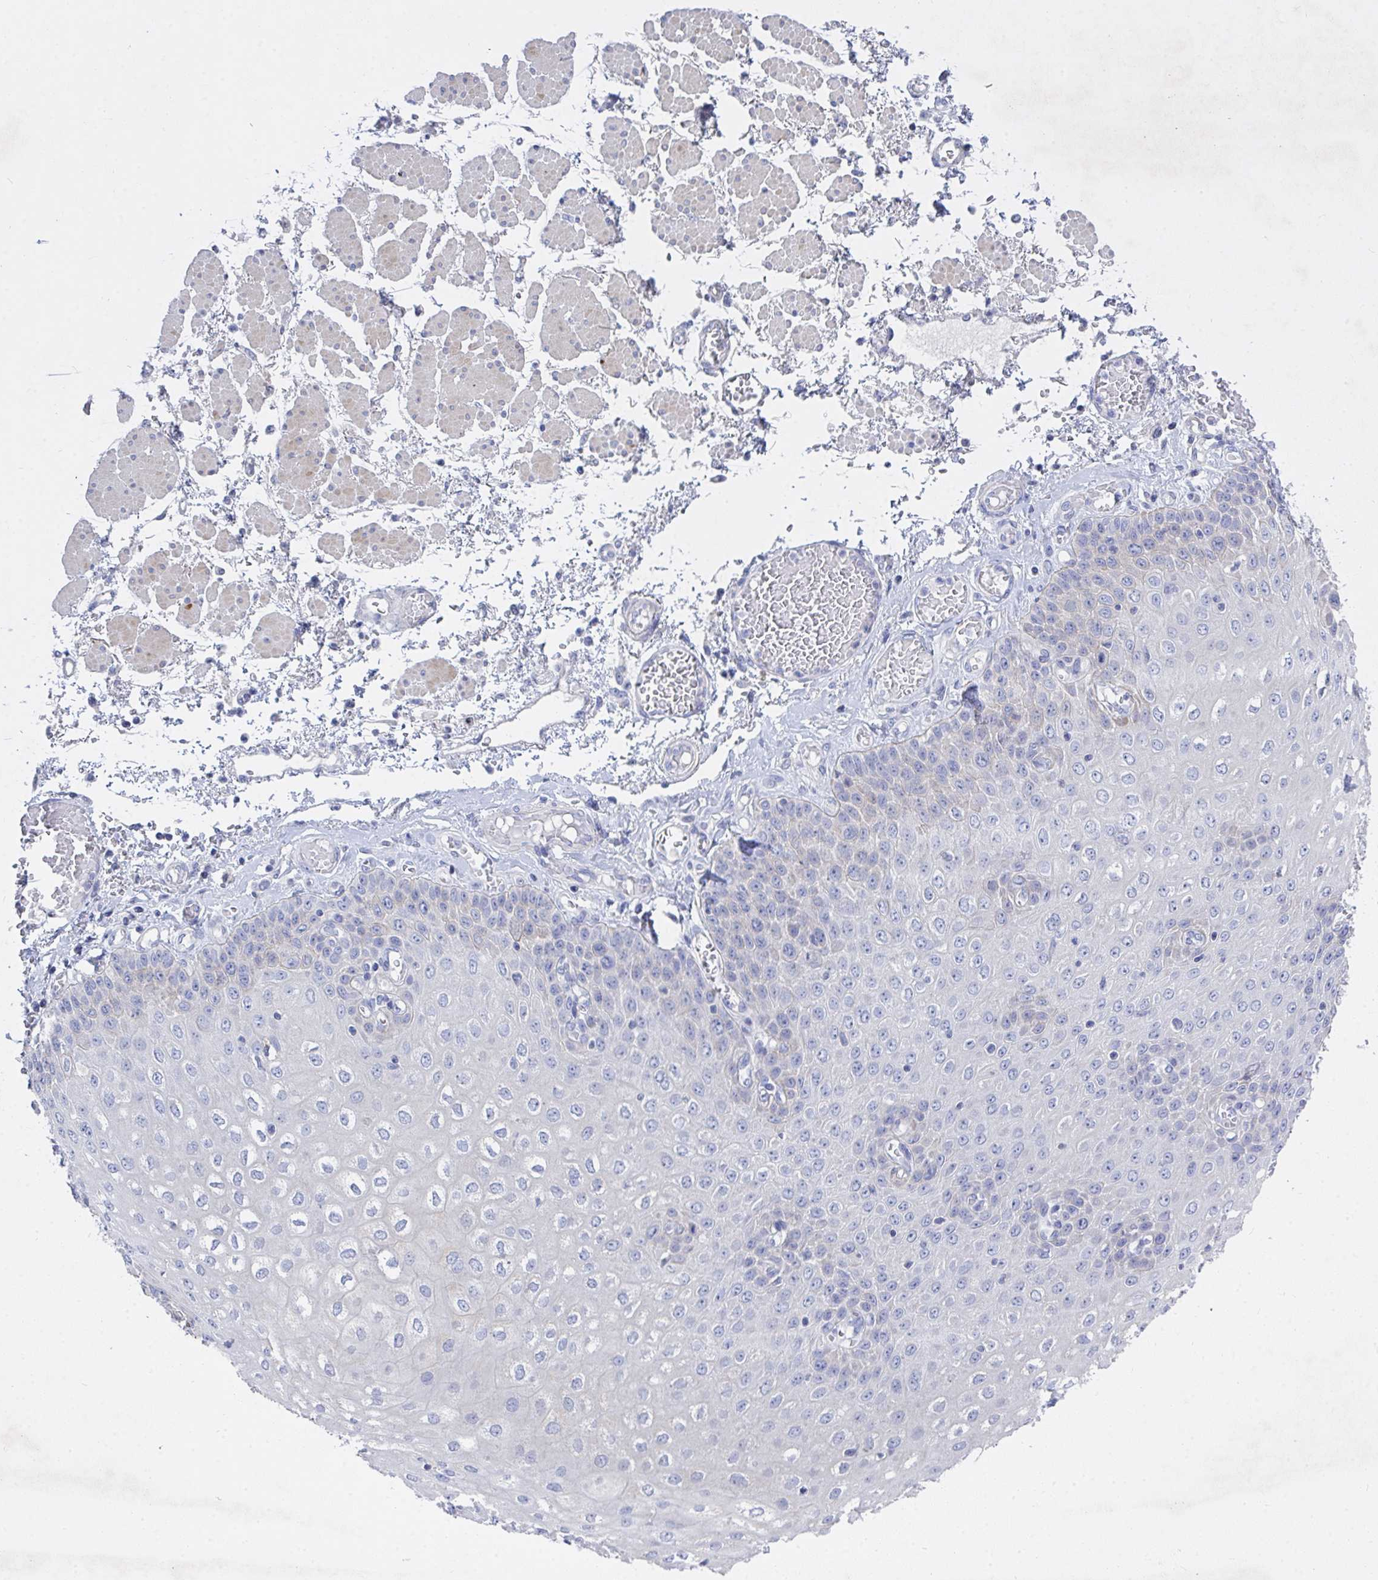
{"staining": {"intensity": "negative", "quantity": "none", "location": "none"}, "tissue": "esophagus", "cell_type": "Squamous epithelial cells", "image_type": "normal", "snomed": [{"axis": "morphology", "description": "Normal tissue, NOS"}, {"axis": "morphology", "description": "Adenocarcinoma, NOS"}, {"axis": "topography", "description": "Esophagus"}], "caption": "Esophagus stained for a protein using immunohistochemistry demonstrates no staining squamous epithelial cells.", "gene": "ZNF561", "patient": {"sex": "male", "age": 81}}